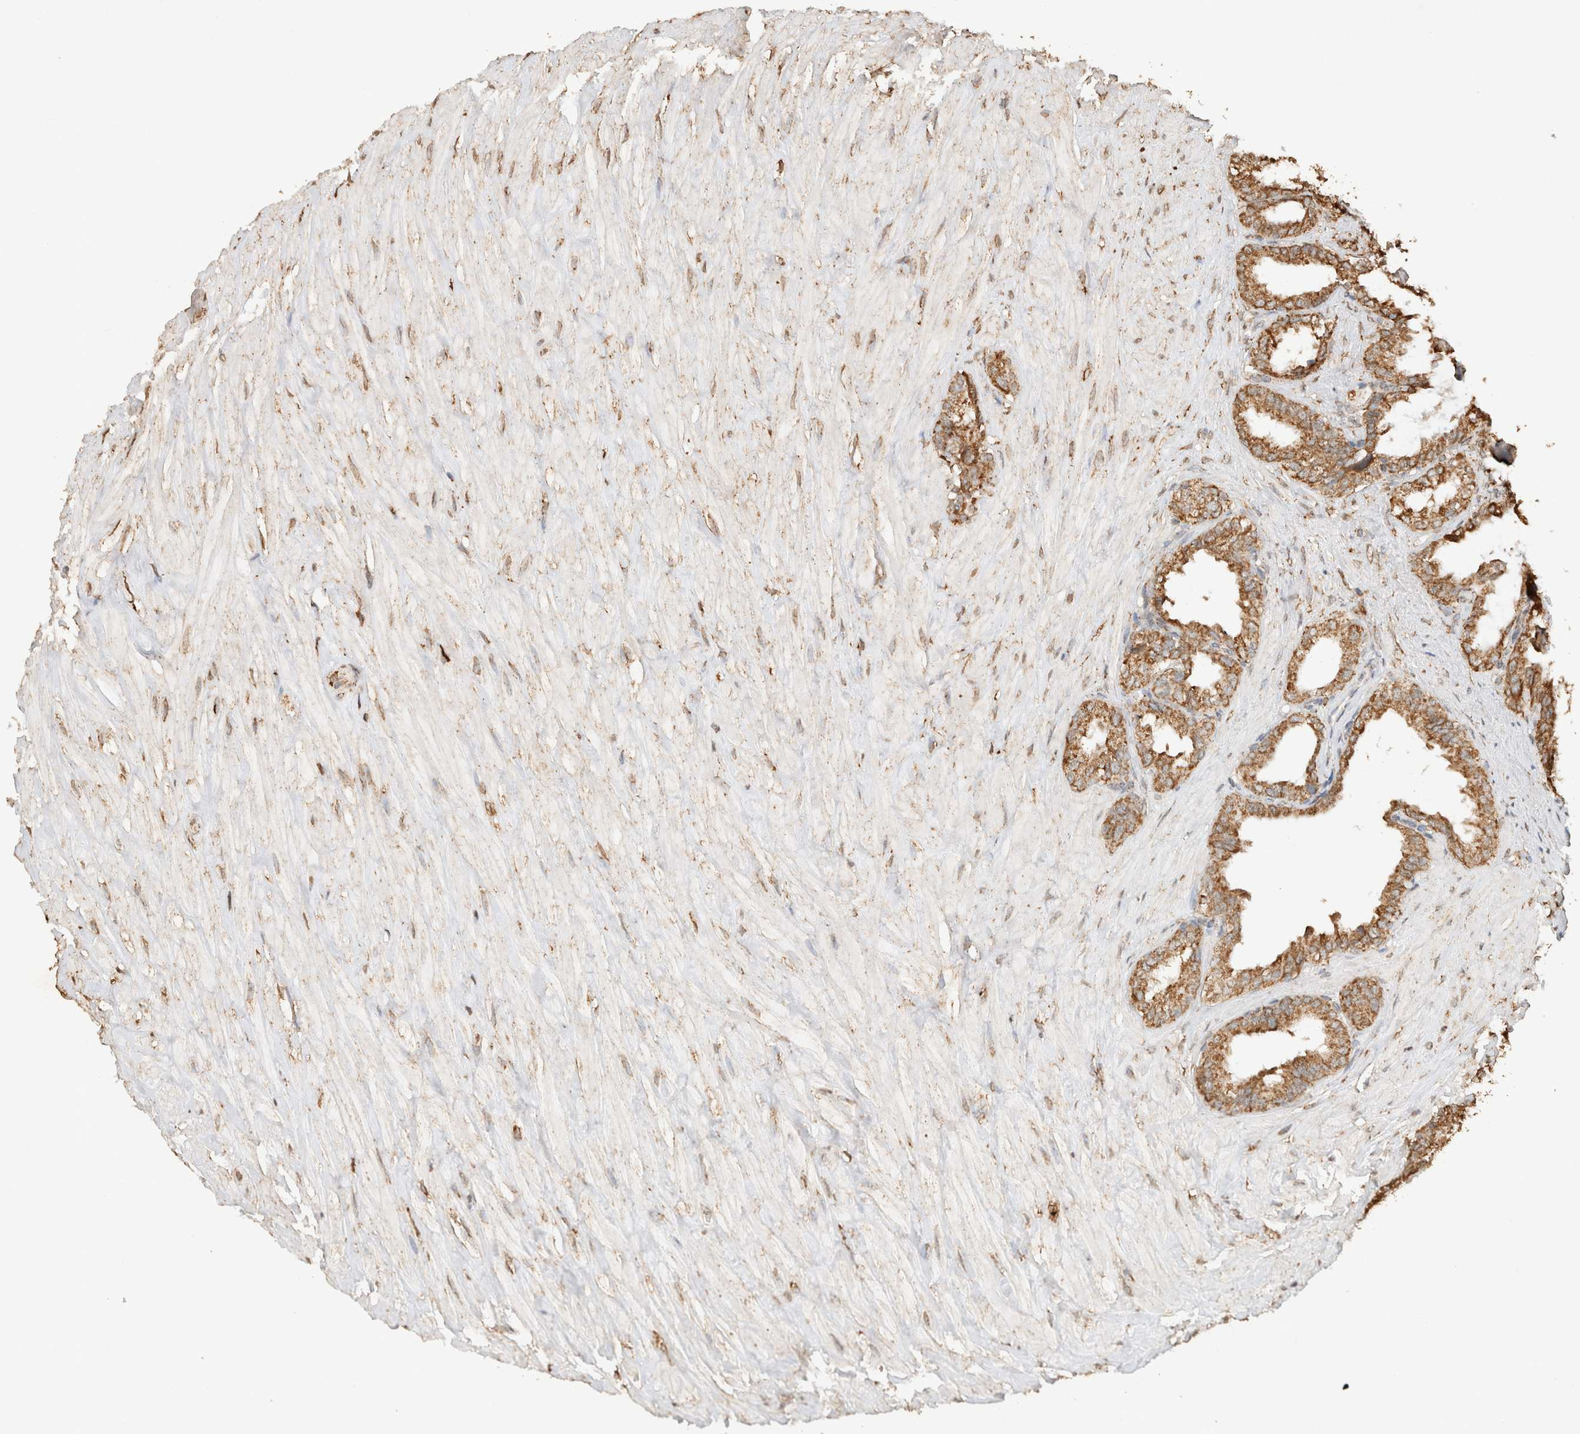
{"staining": {"intensity": "moderate", "quantity": ">75%", "location": "cytoplasmic/membranous"}, "tissue": "seminal vesicle", "cell_type": "Glandular cells", "image_type": "normal", "snomed": [{"axis": "morphology", "description": "Normal tissue, NOS"}, {"axis": "topography", "description": "Seminal veicle"}], "caption": "This image reveals IHC staining of unremarkable human seminal vesicle, with medium moderate cytoplasmic/membranous expression in approximately >75% of glandular cells.", "gene": "SDC2", "patient": {"sex": "male", "age": 64}}